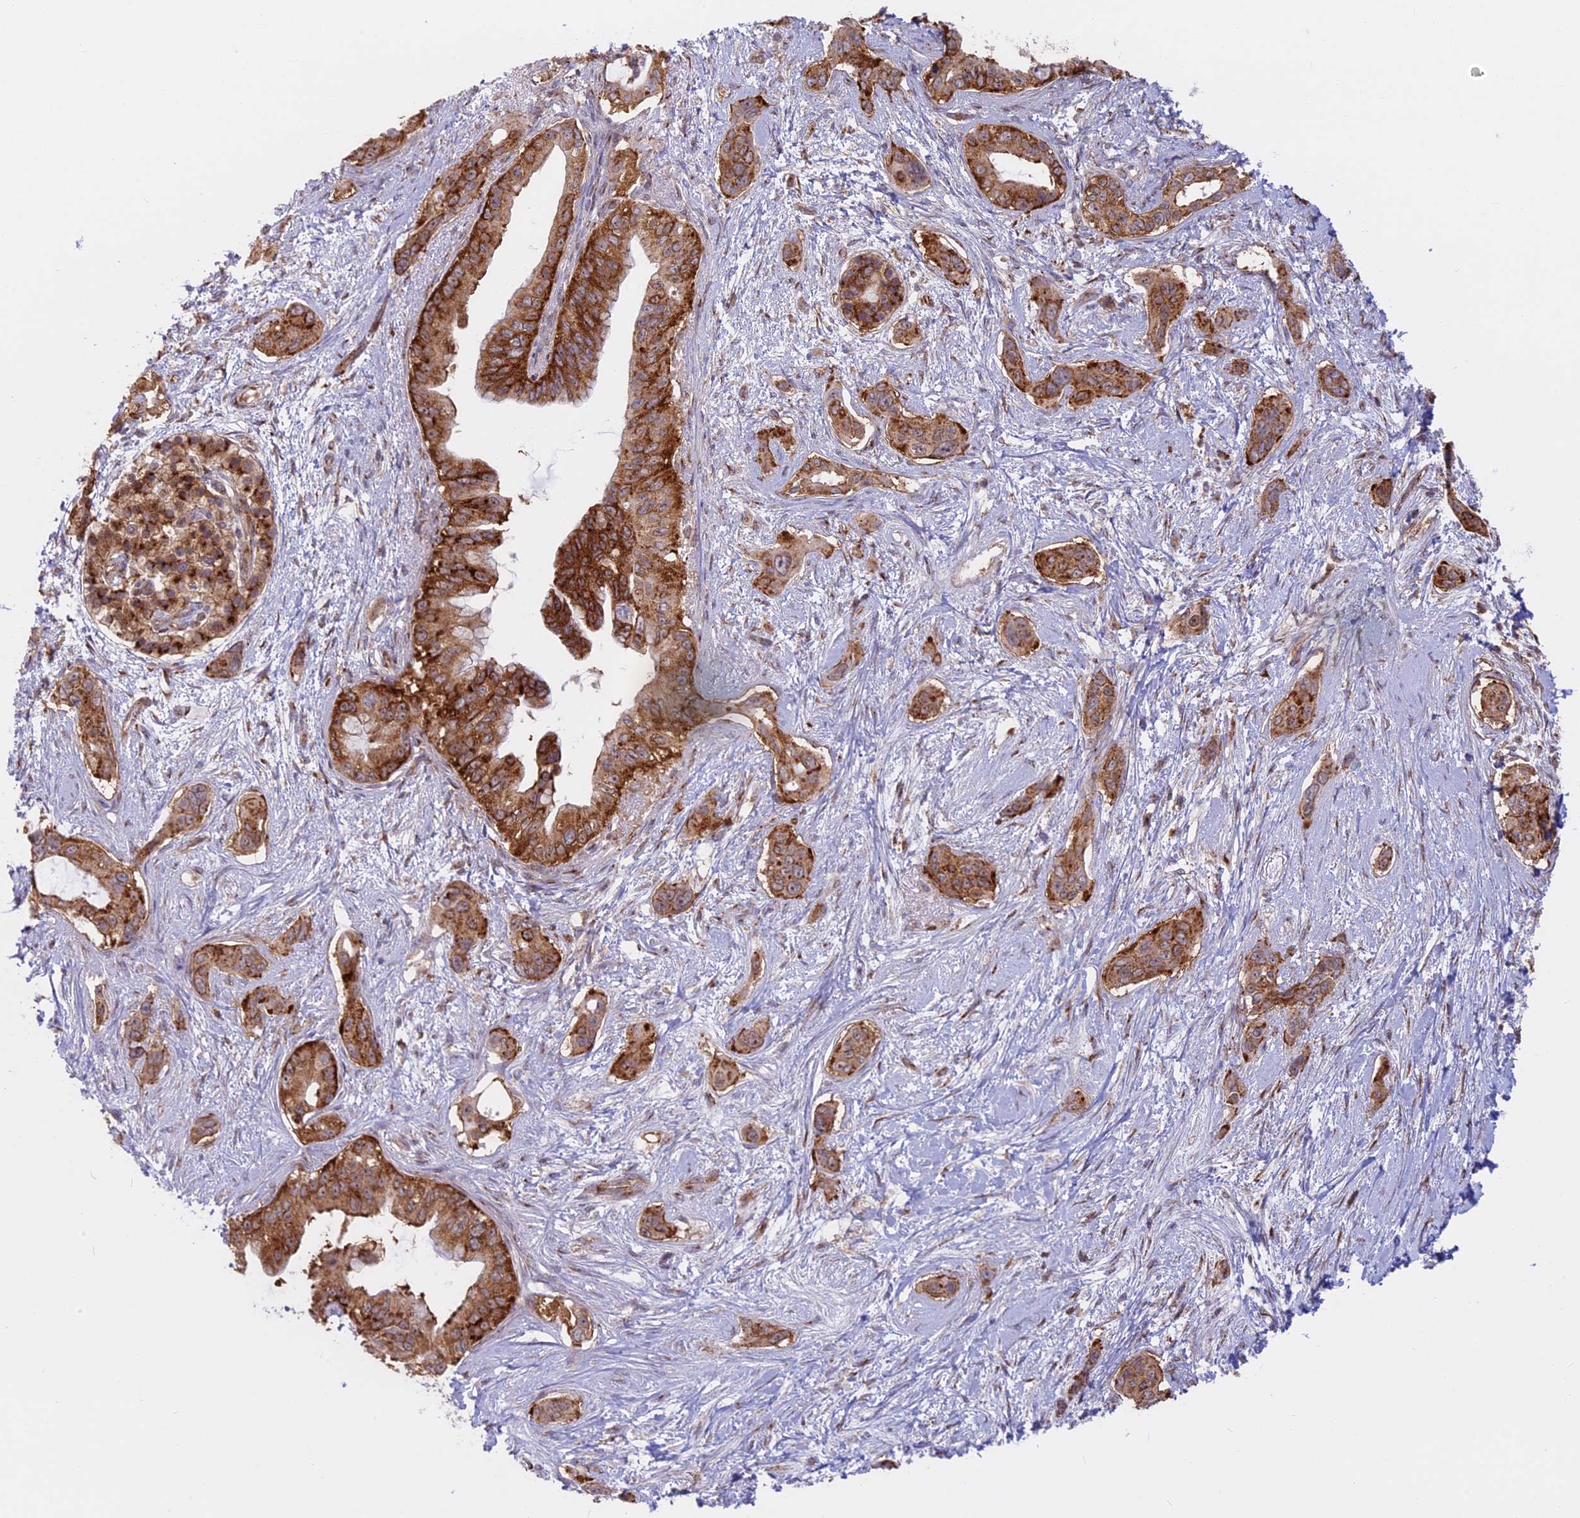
{"staining": {"intensity": "moderate", "quantity": ">75%", "location": "cytoplasmic/membranous"}, "tissue": "pancreatic cancer", "cell_type": "Tumor cells", "image_type": "cancer", "snomed": [{"axis": "morphology", "description": "Adenocarcinoma, NOS"}, {"axis": "topography", "description": "Pancreas"}], "caption": "Protein analysis of pancreatic cancer (adenocarcinoma) tissue displays moderate cytoplasmic/membranous positivity in about >75% of tumor cells.", "gene": "CLINT1", "patient": {"sex": "male", "age": 72}}